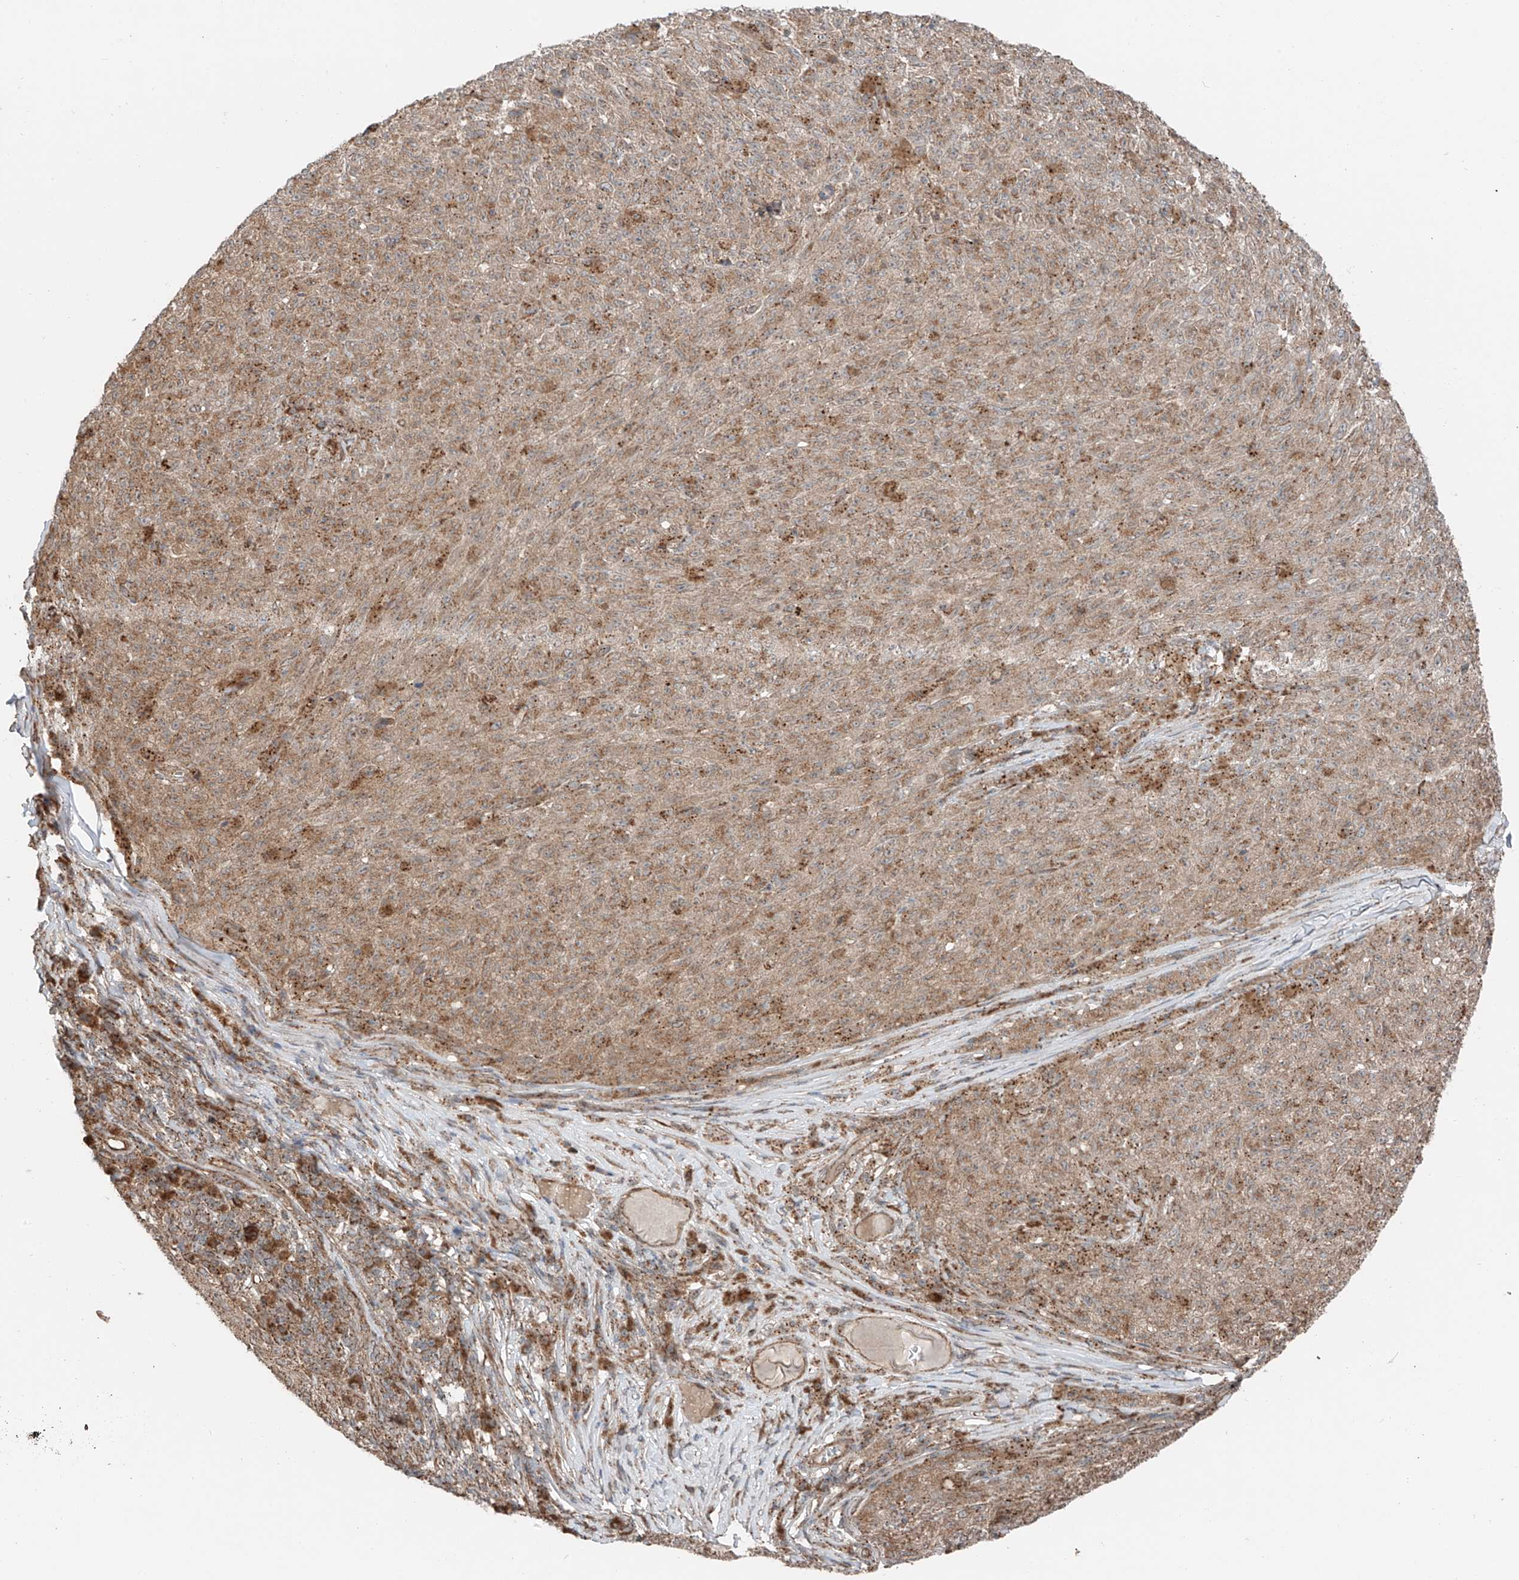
{"staining": {"intensity": "moderate", "quantity": ">75%", "location": "cytoplasmic/membranous"}, "tissue": "melanoma", "cell_type": "Tumor cells", "image_type": "cancer", "snomed": [{"axis": "morphology", "description": "Malignant melanoma, NOS"}, {"axis": "topography", "description": "Skin"}], "caption": "IHC of malignant melanoma reveals medium levels of moderate cytoplasmic/membranous expression in approximately >75% of tumor cells. (IHC, brightfield microscopy, high magnification).", "gene": "CEP162", "patient": {"sex": "female", "age": 82}}